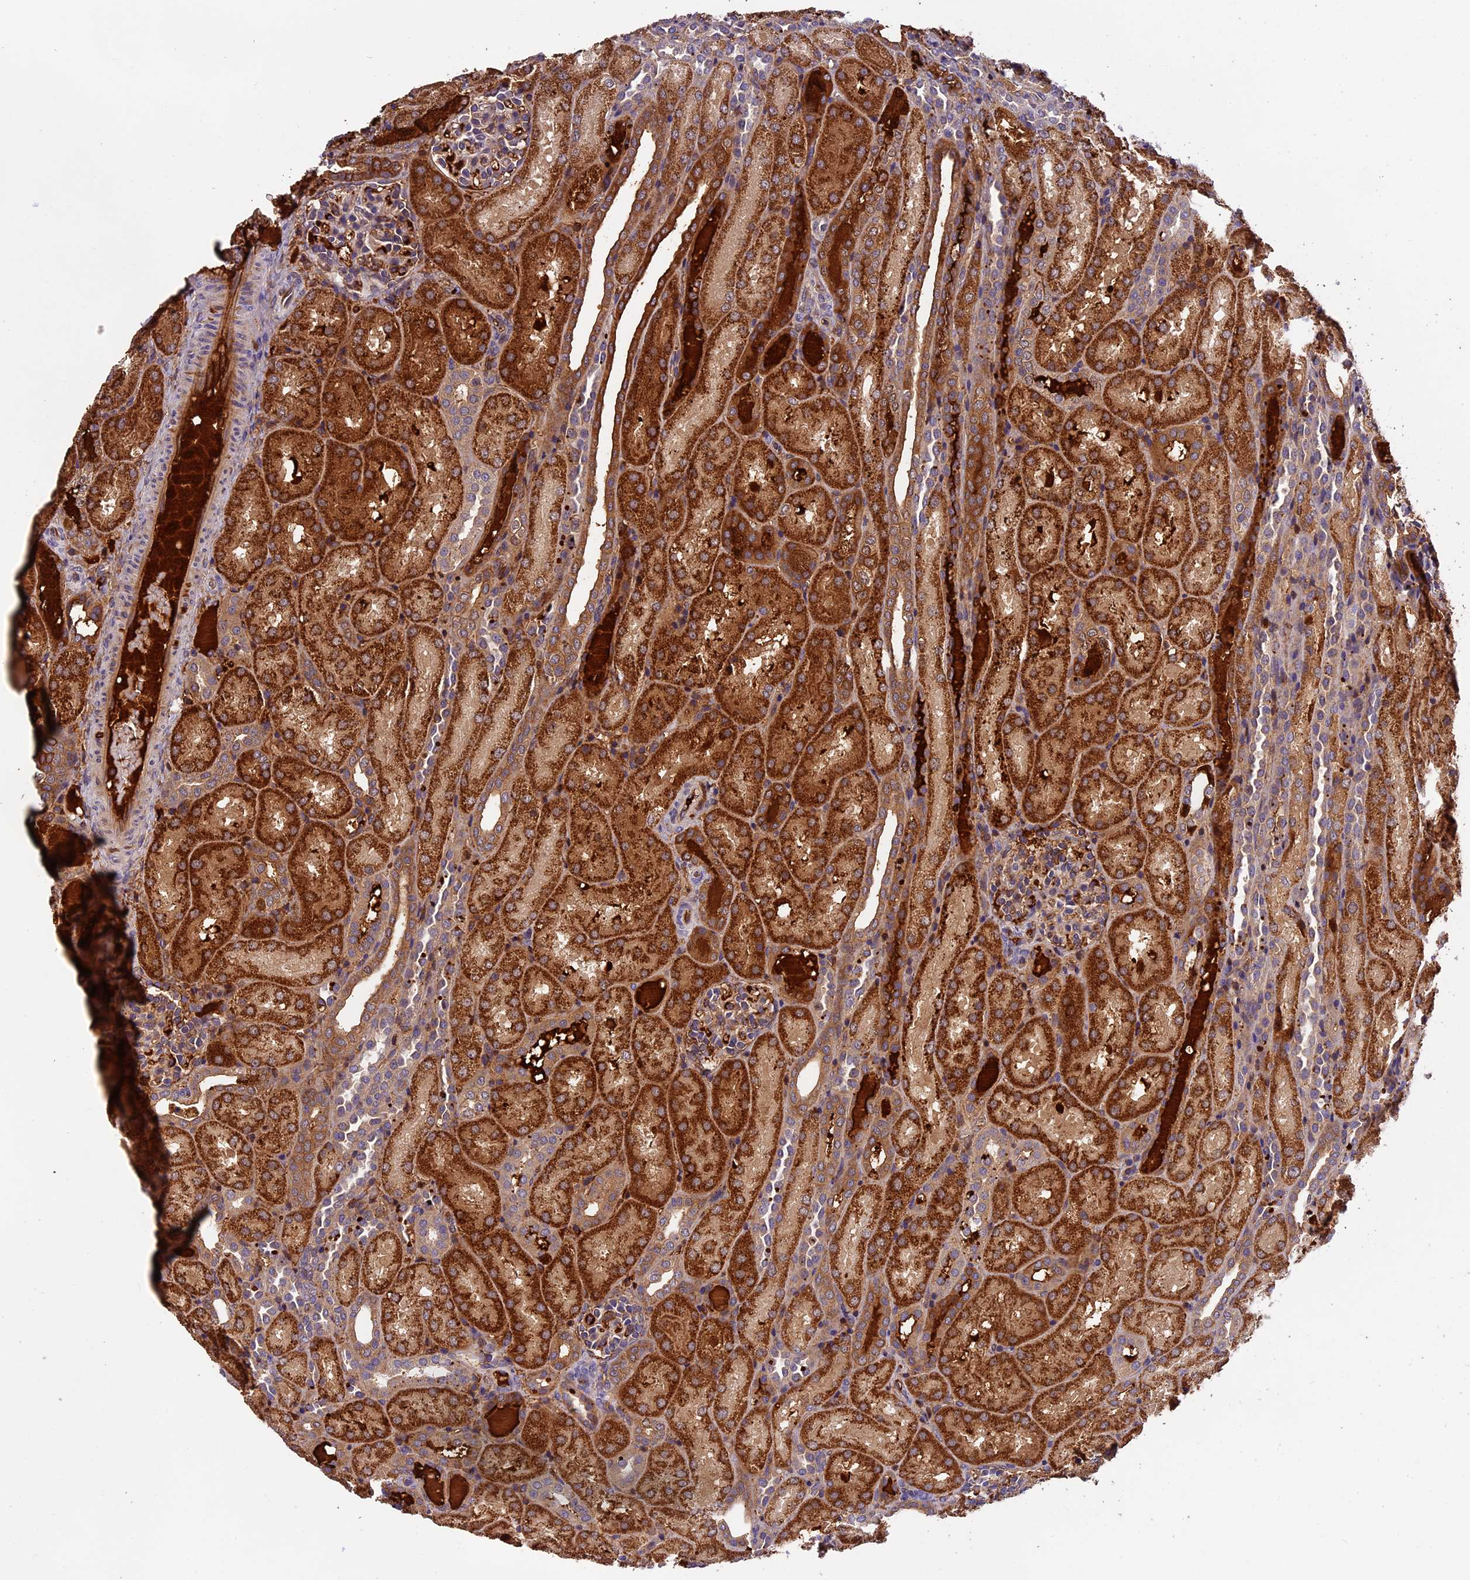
{"staining": {"intensity": "moderate", "quantity": "<25%", "location": "cytoplasmic/membranous"}, "tissue": "kidney", "cell_type": "Cells in glomeruli", "image_type": "normal", "snomed": [{"axis": "morphology", "description": "Normal tissue, NOS"}, {"axis": "topography", "description": "Kidney"}], "caption": "Kidney stained with IHC exhibits moderate cytoplasmic/membranous positivity in about <25% of cells in glomeruli.", "gene": "PHAF1", "patient": {"sex": "male", "age": 1}}